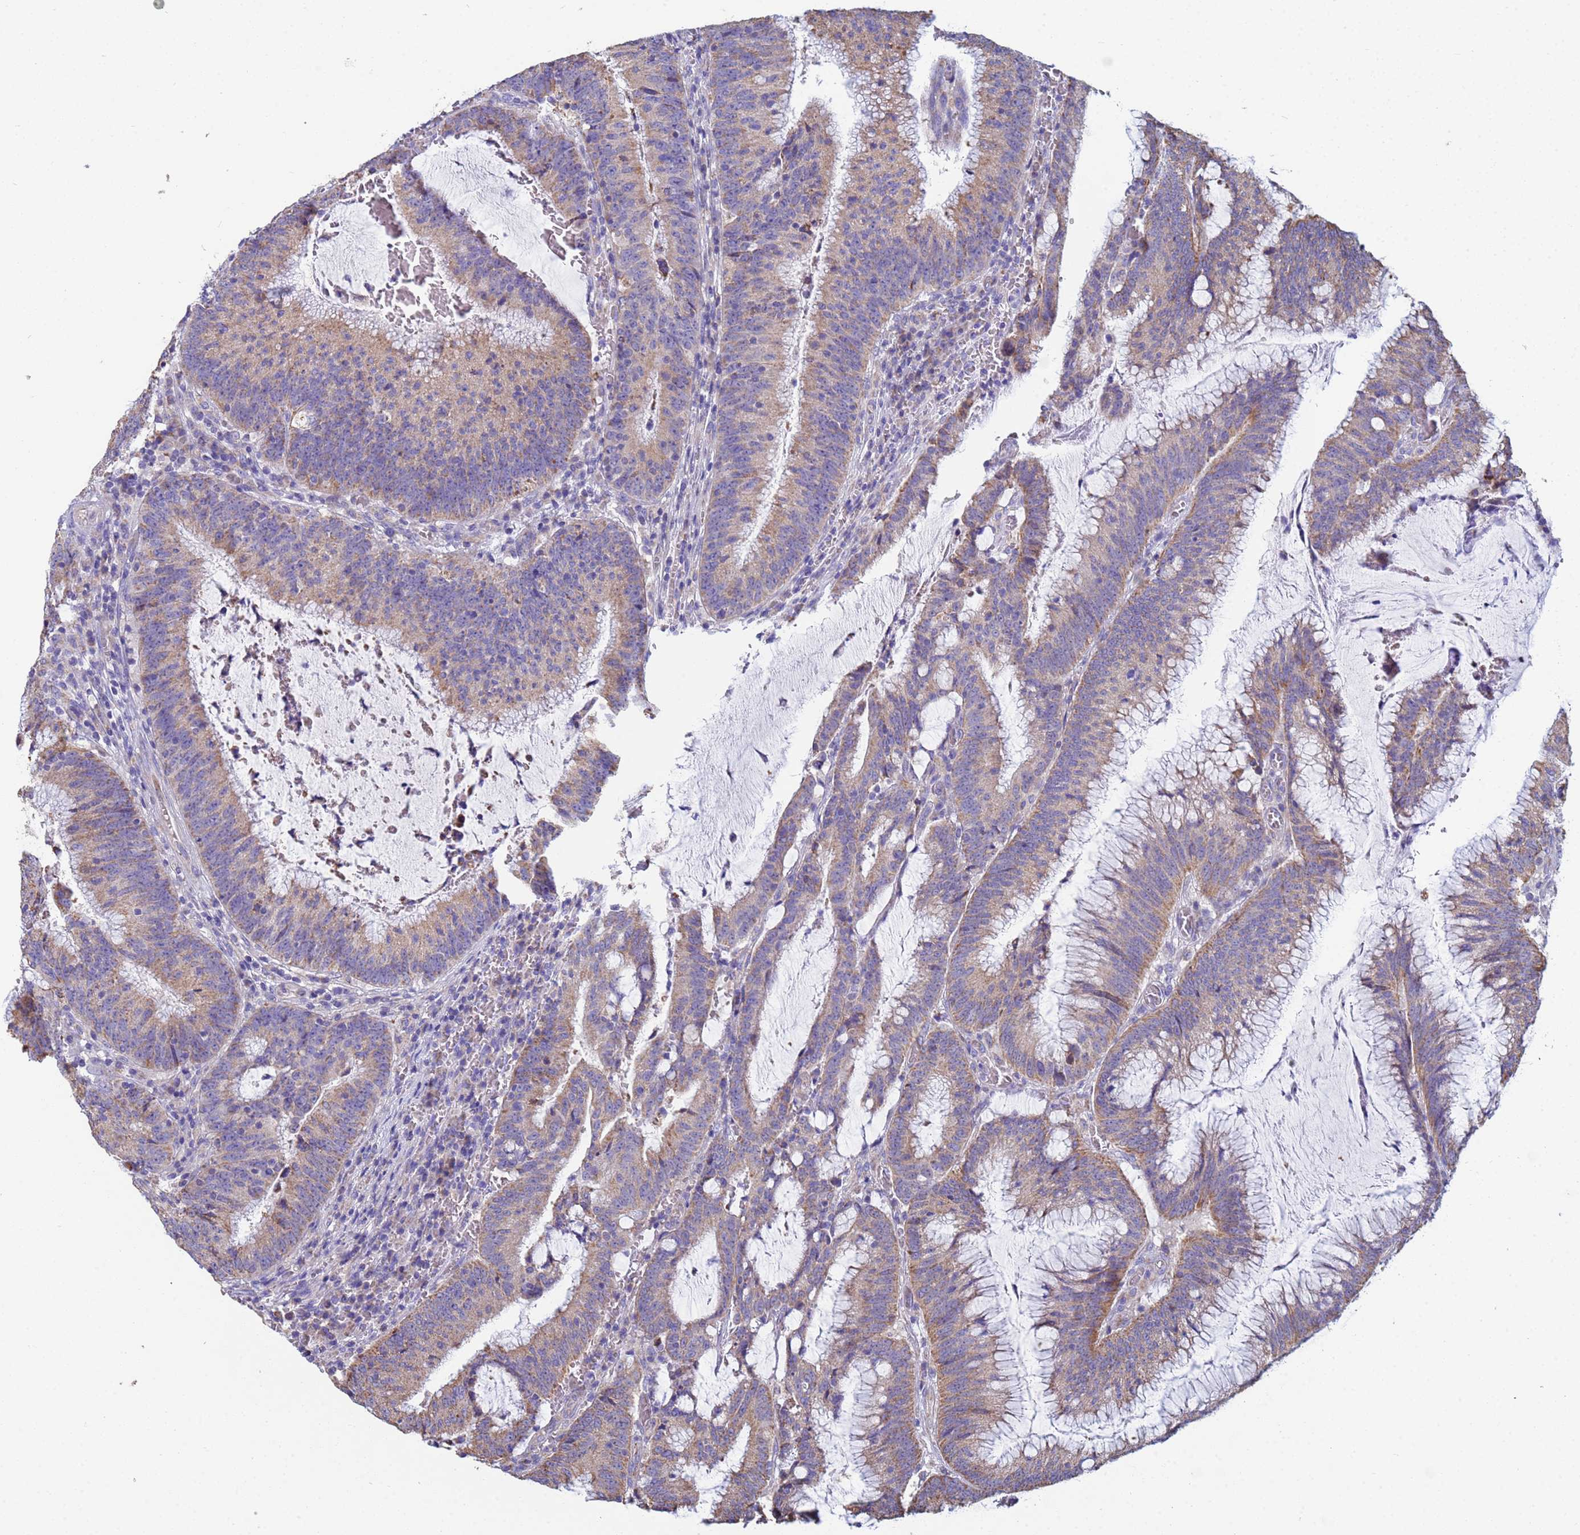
{"staining": {"intensity": "moderate", "quantity": ">75%", "location": "cytoplasmic/membranous"}, "tissue": "colorectal cancer", "cell_type": "Tumor cells", "image_type": "cancer", "snomed": [{"axis": "morphology", "description": "Adenocarcinoma, NOS"}, {"axis": "topography", "description": "Rectum"}], "caption": "A micrograph of human adenocarcinoma (colorectal) stained for a protein reveals moderate cytoplasmic/membranous brown staining in tumor cells. The protein of interest is stained brown, and the nuclei are stained in blue (DAB IHC with brightfield microscopy, high magnification).", "gene": "UQCRH", "patient": {"sex": "female", "age": 77}}